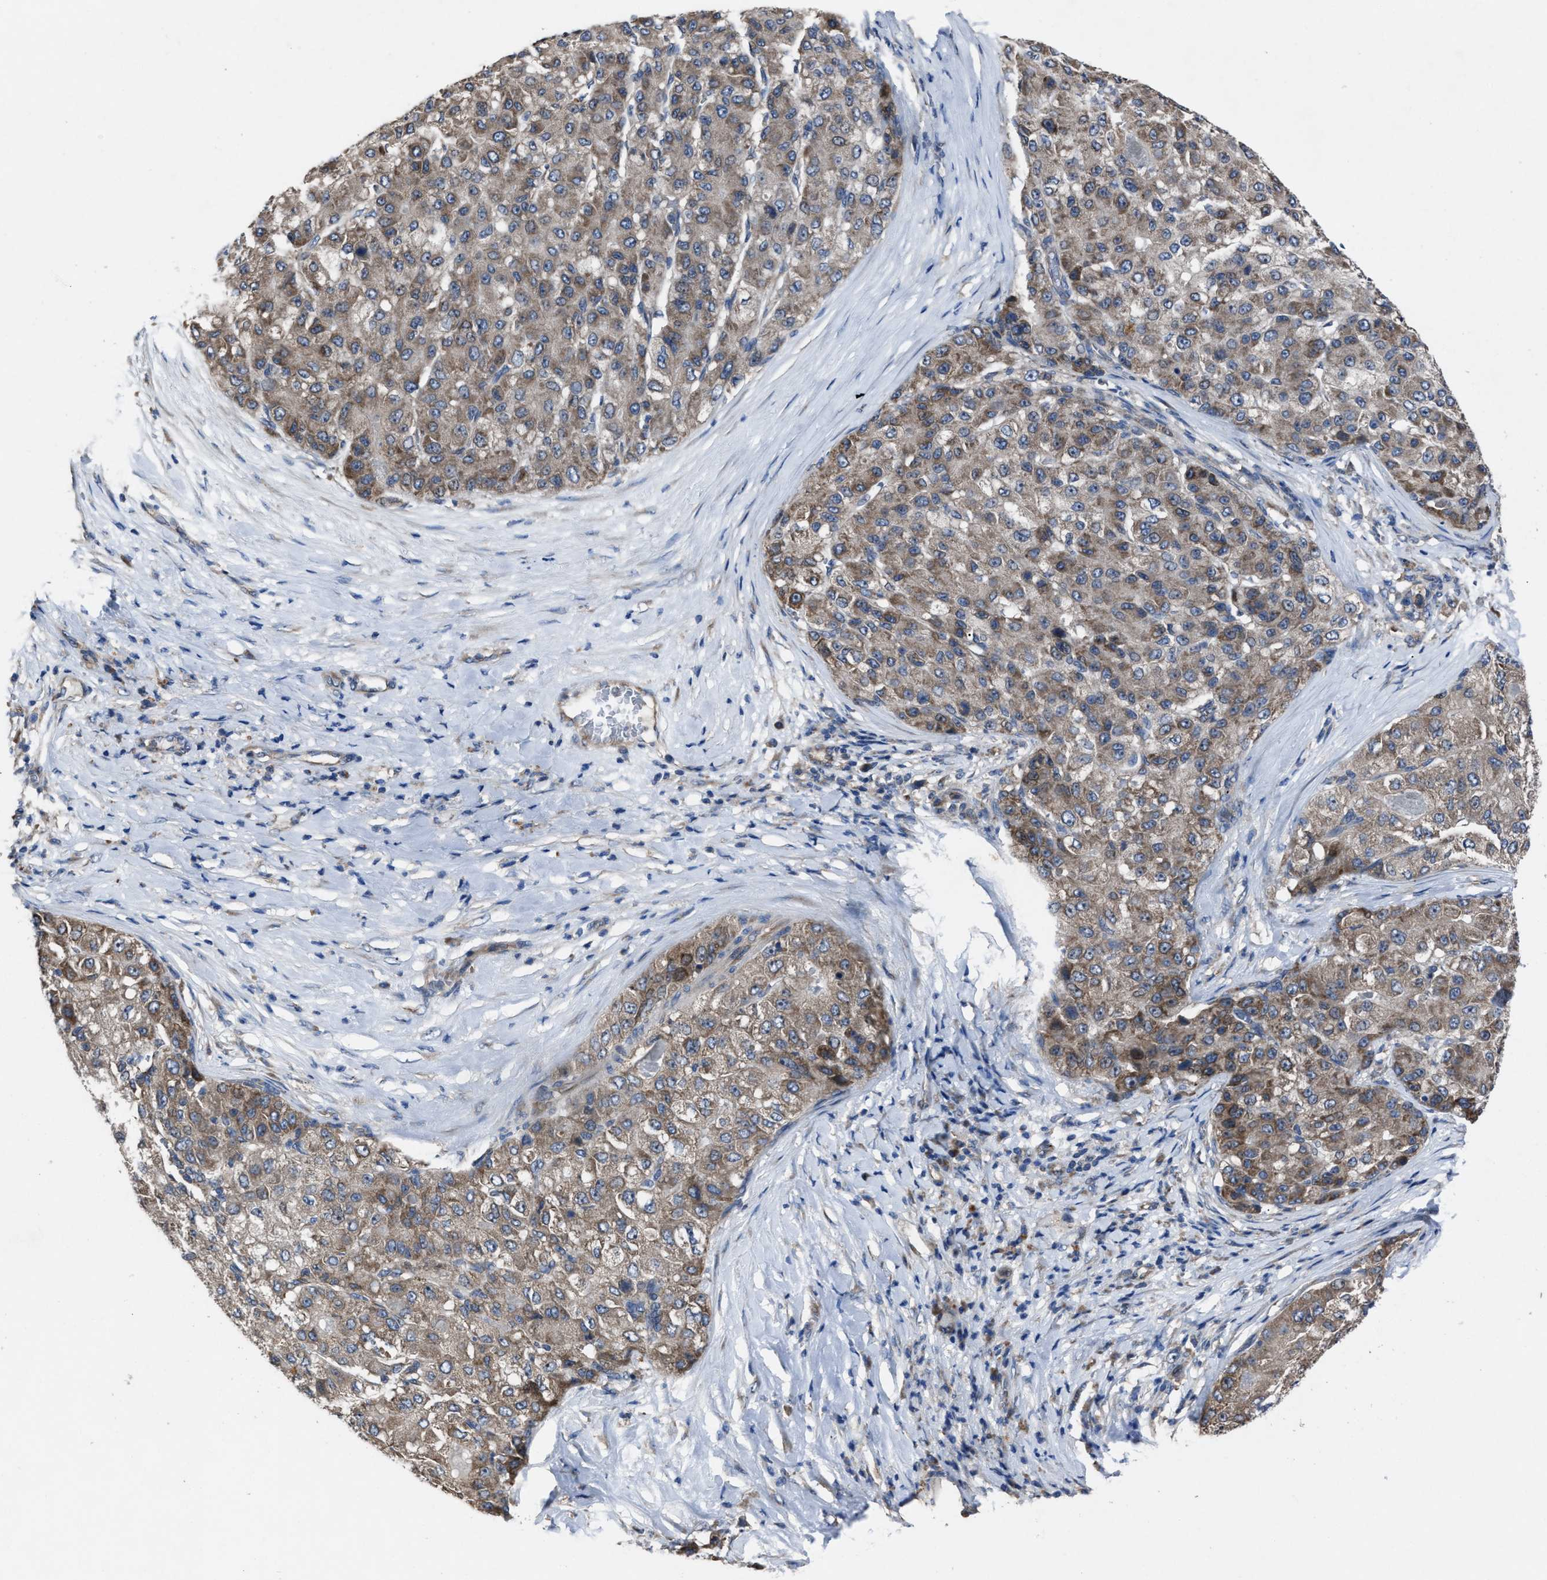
{"staining": {"intensity": "weak", "quantity": ">75%", "location": "cytoplasmic/membranous"}, "tissue": "liver cancer", "cell_type": "Tumor cells", "image_type": "cancer", "snomed": [{"axis": "morphology", "description": "Carcinoma, Hepatocellular, NOS"}, {"axis": "topography", "description": "Liver"}], "caption": "Immunohistochemistry (IHC) of human liver cancer (hepatocellular carcinoma) reveals low levels of weak cytoplasmic/membranous positivity in about >75% of tumor cells.", "gene": "UPF1", "patient": {"sex": "male", "age": 80}}